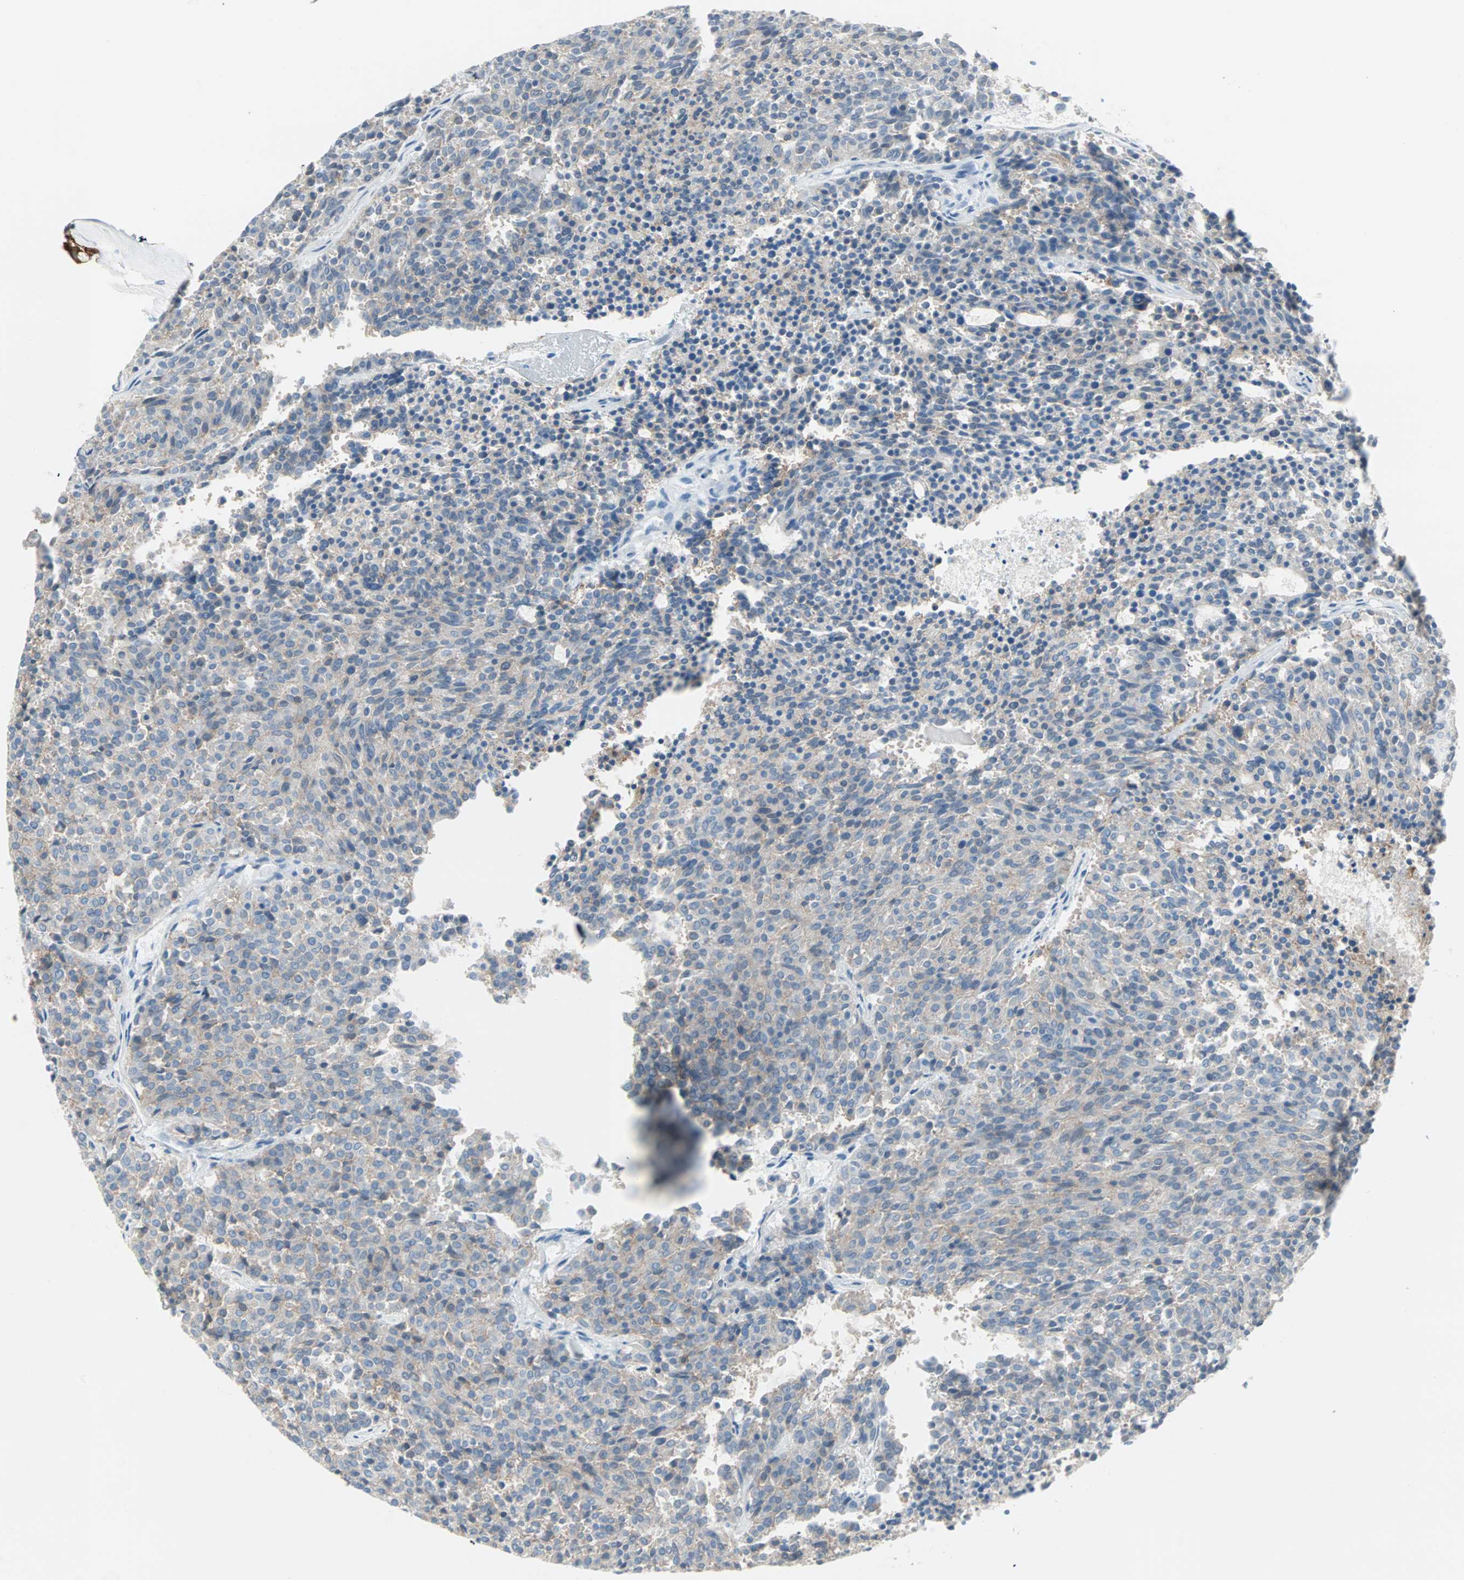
{"staining": {"intensity": "moderate", "quantity": ">75%", "location": "cytoplasmic/membranous"}, "tissue": "carcinoid", "cell_type": "Tumor cells", "image_type": "cancer", "snomed": [{"axis": "morphology", "description": "Carcinoid, malignant, NOS"}, {"axis": "topography", "description": "Pancreas"}], "caption": "Brown immunohistochemical staining in human malignant carcinoid shows moderate cytoplasmic/membranous positivity in approximately >75% of tumor cells.", "gene": "STX1A", "patient": {"sex": "female", "age": 54}}